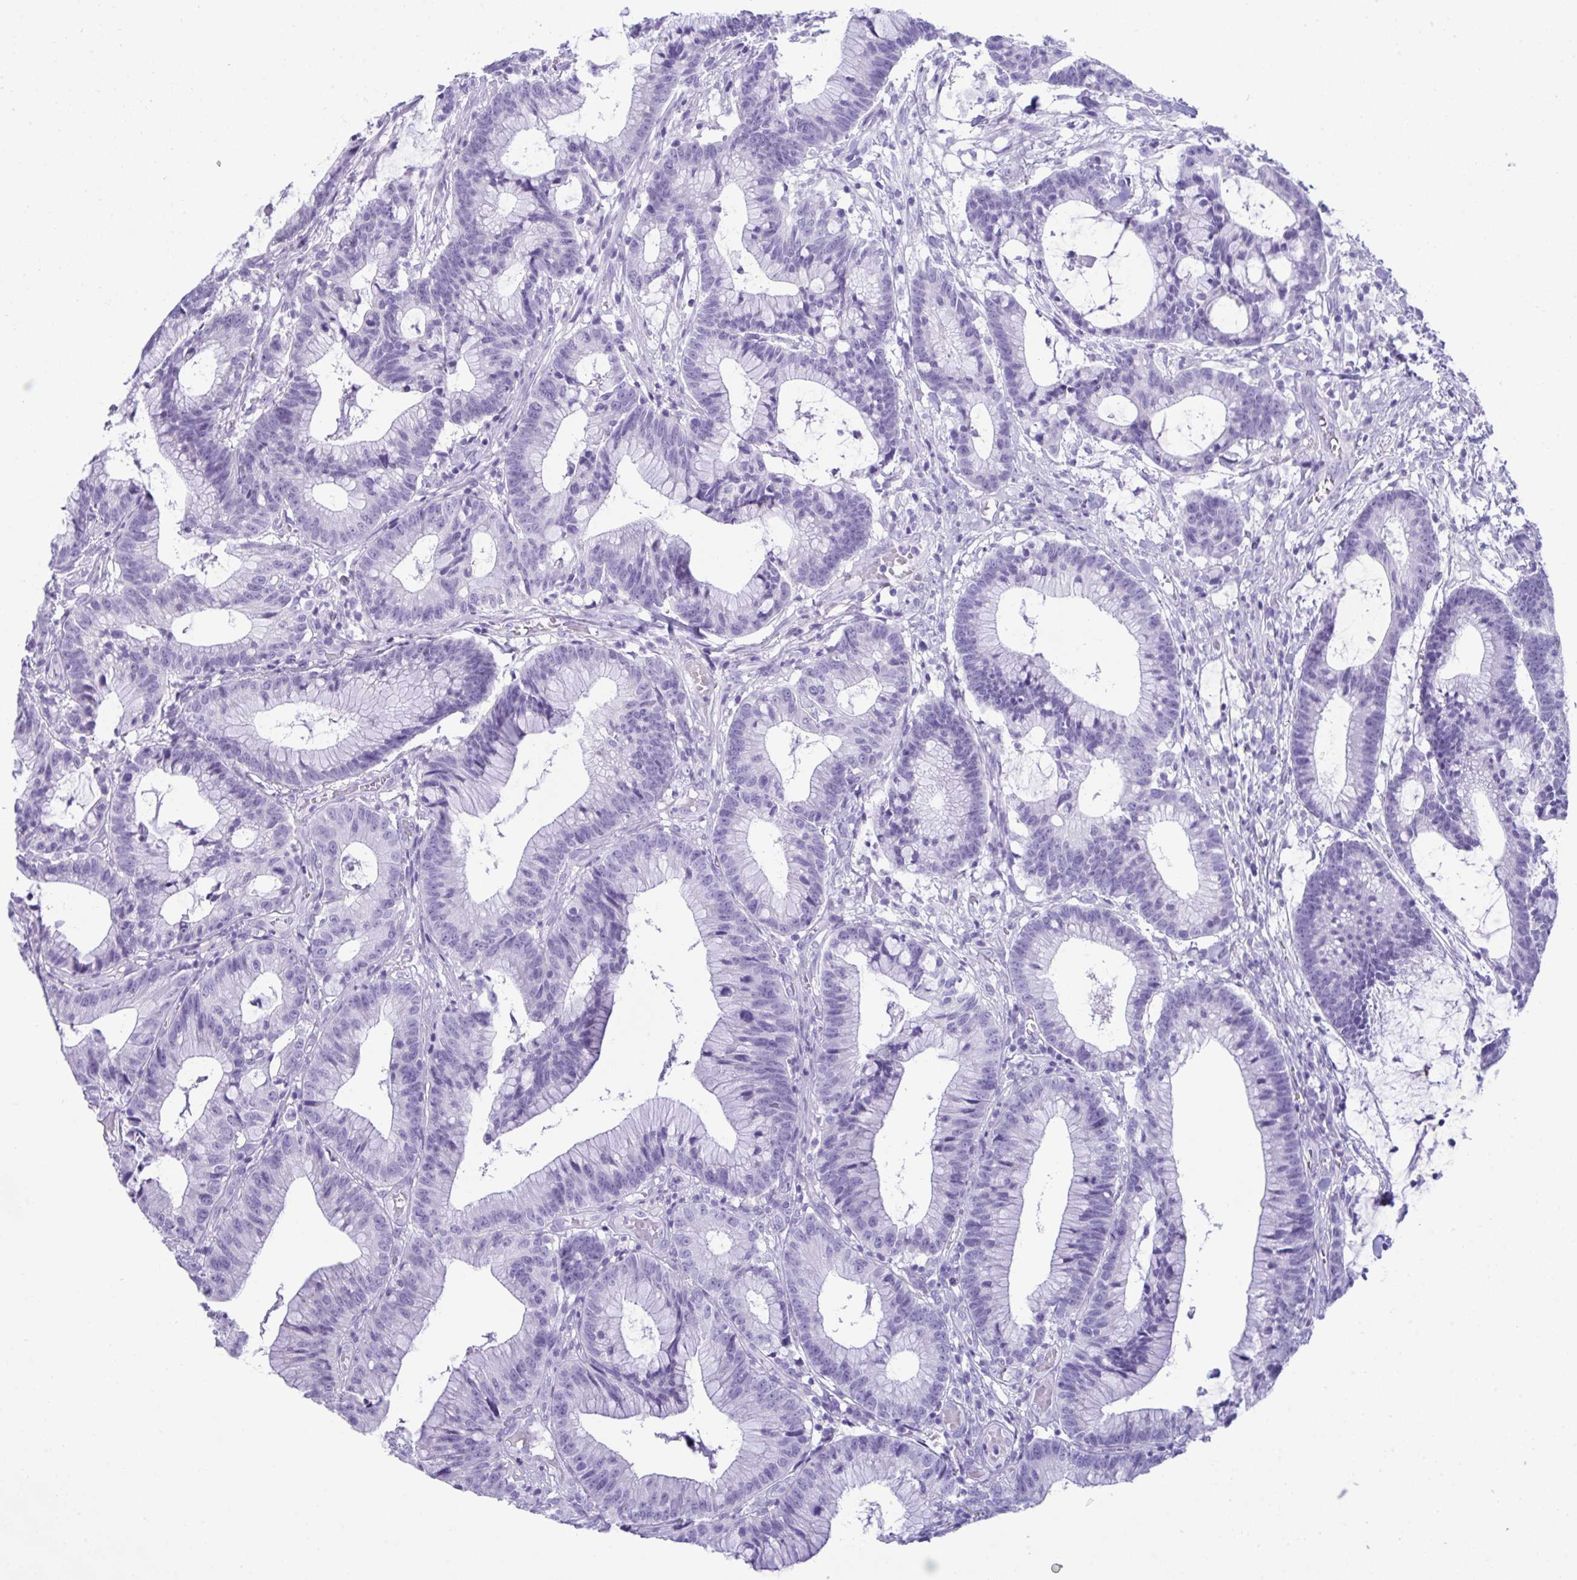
{"staining": {"intensity": "negative", "quantity": "none", "location": "none"}, "tissue": "colorectal cancer", "cell_type": "Tumor cells", "image_type": "cancer", "snomed": [{"axis": "morphology", "description": "Adenocarcinoma, NOS"}, {"axis": "topography", "description": "Colon"}], "caption": "Immunohistochemical staining of adenocarcinoma (colorectal) exhibits no significant staining in tumor cells.", "gene": "PSCA", "patient": {"sex": "female", "age": 78}}